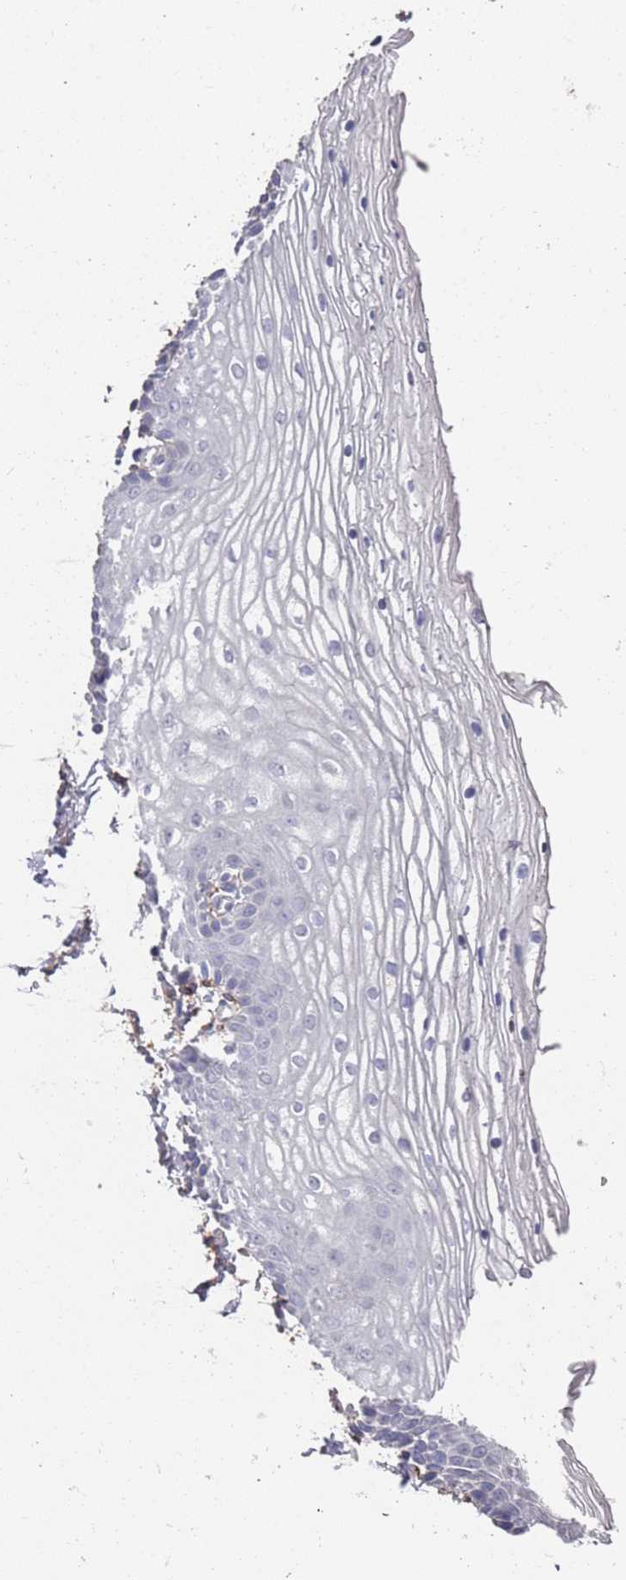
{"staining": {"intensity": "negative", "quantity": "none", "location": "none"}, "tissue": "vagina", "cell_type": "Squamous epithelial cells", "image_type": "normal", "snomed": [{"axis": "morphology", "description": "Normal tissue, NOS"}, {"axis": "topography", "description": "Vagina"}], "caption": "This histopathology image is of benign vagina stained with immunohistochemistry to label a protein in brown with the nuclei are counter-stained blue. There is no staining in squamous epithelial cells.", "gene": "ANK2", "patient": {"sex": "female", "age": 68}}